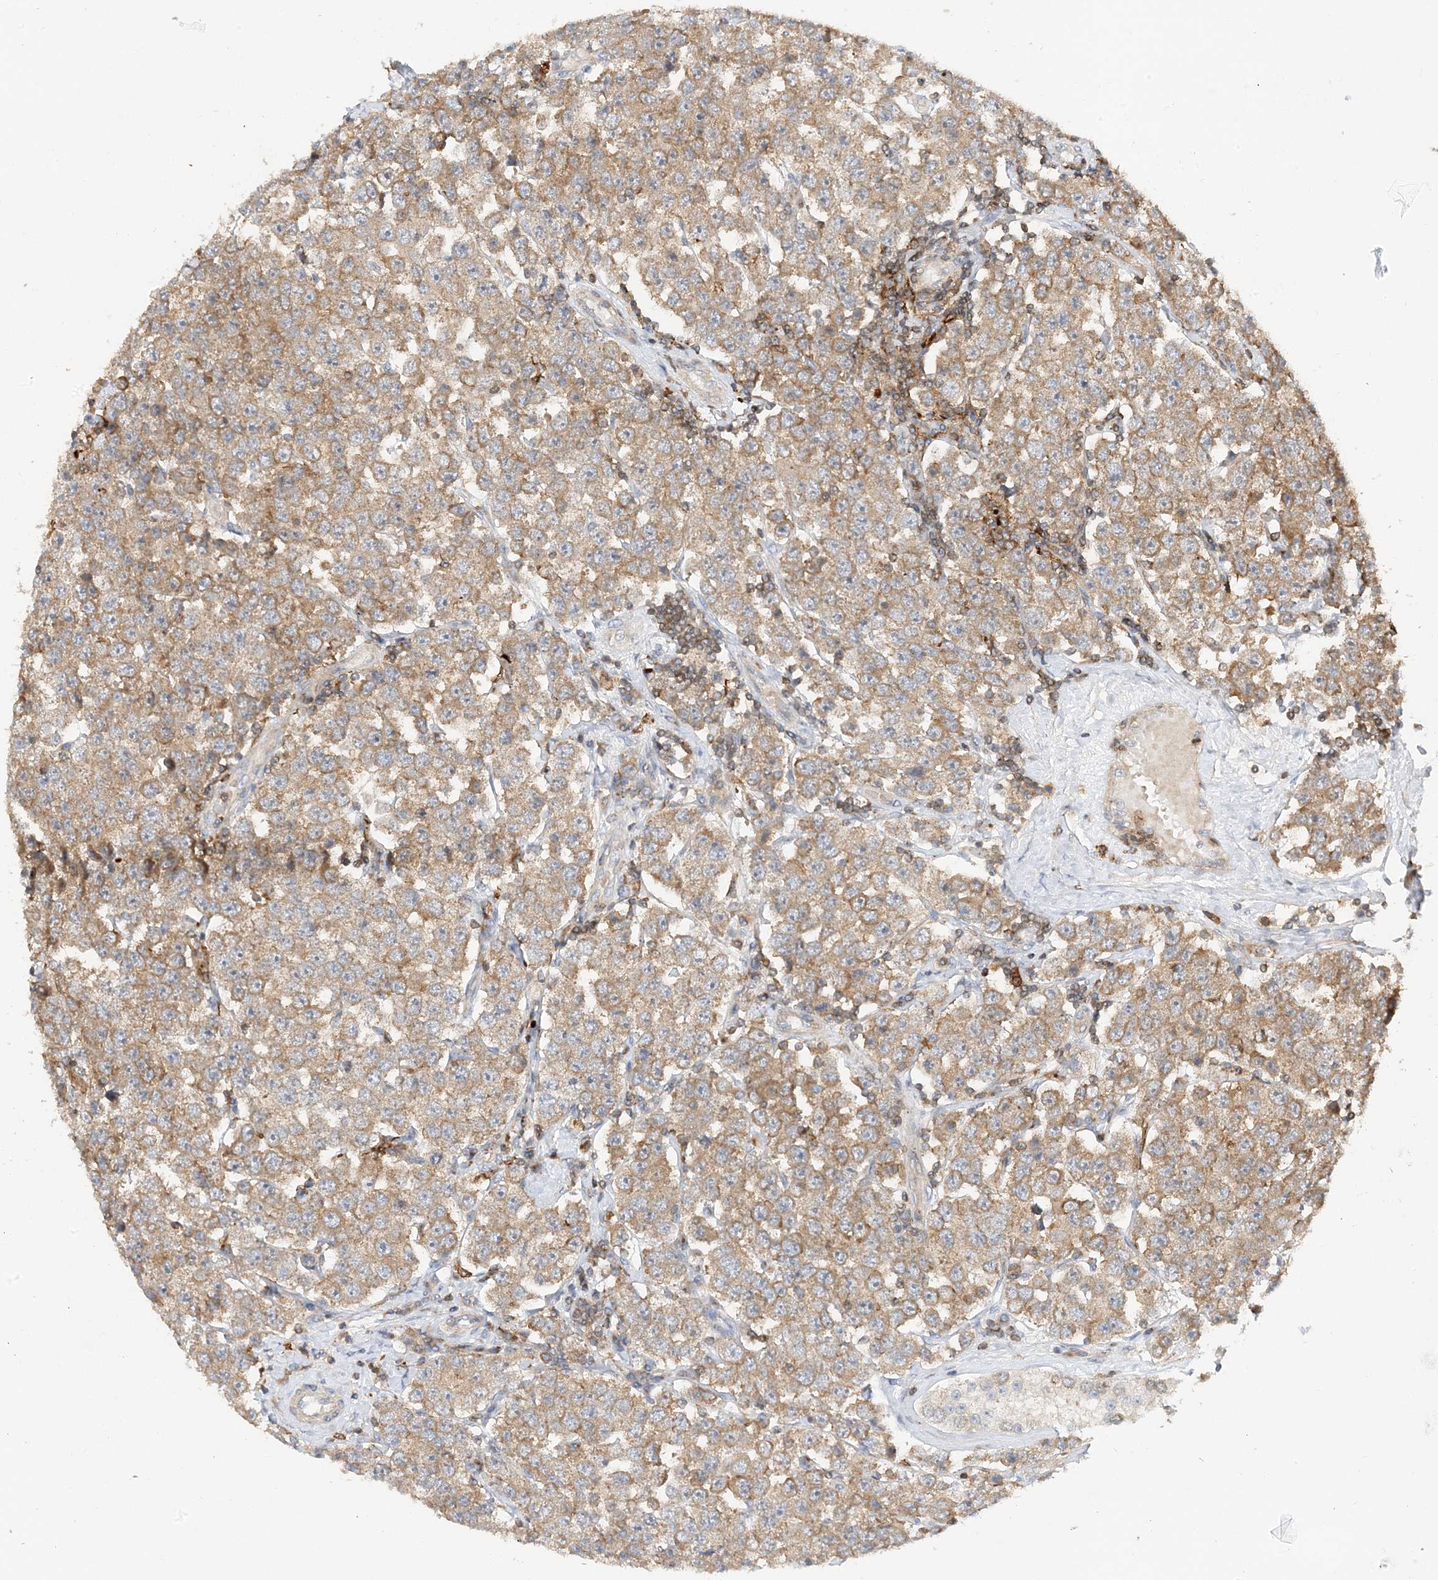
{"staining": {"intensity": "moderate", "quantity": ">75%", "location": "cytoplasmic/membranous"}, "tissue": "testis cancer", "cell_type": "Tumor cells", "image_type": "cancer", "snomed": [{"axis": "morphology", "description": "Seminoma, NOS"}, {"axis": "topography", "description": "Testis"}], "caption": "High-power microscopy captured an IHC photomicrograph of testis seminoma, revealing moderate cytoplasmic/membranous expression in about >75% of tumor cells.", "gene": "TATDN3", "patient": {"sex": "male", "age": 28}}